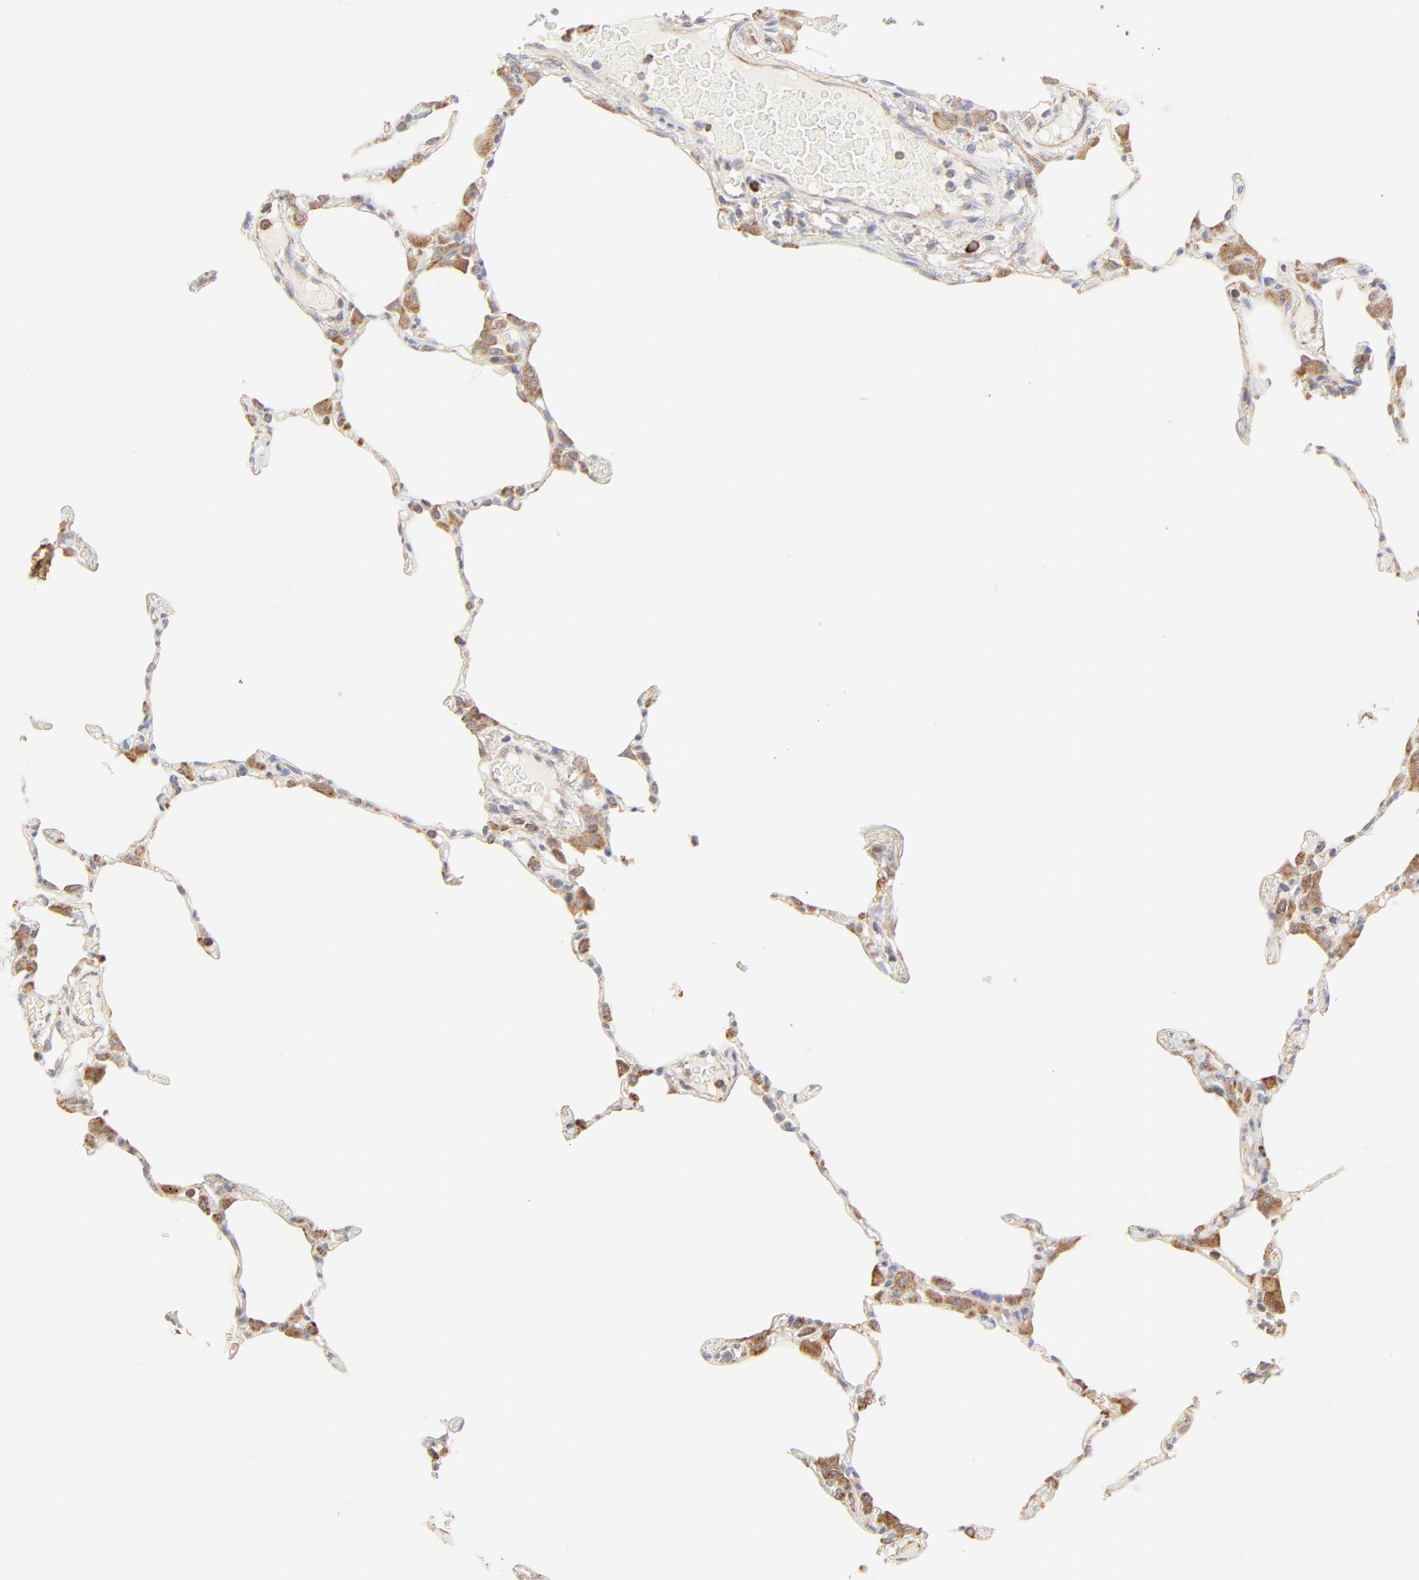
{"staining": {"intensity": "moderate", "quantity": "25%-75%", "location": "cytoplasmic/membranous"}, "tissue": "lung", "cell_type": "Alveolar cells", "image_type": "normal", "snomed": [{"axis": "morphology", "description": "Normal tissue, NOS"}, {"axis": "topography", "description": "Lung"}], "caption": "Human lung stained for a protein (brown) shows moderate cytoplasmic/membranous positive positivity in approximately 25%-75% of alveolar cells.", "gene": "RPS20", "patient": {"sex": "female", "age": 49}}